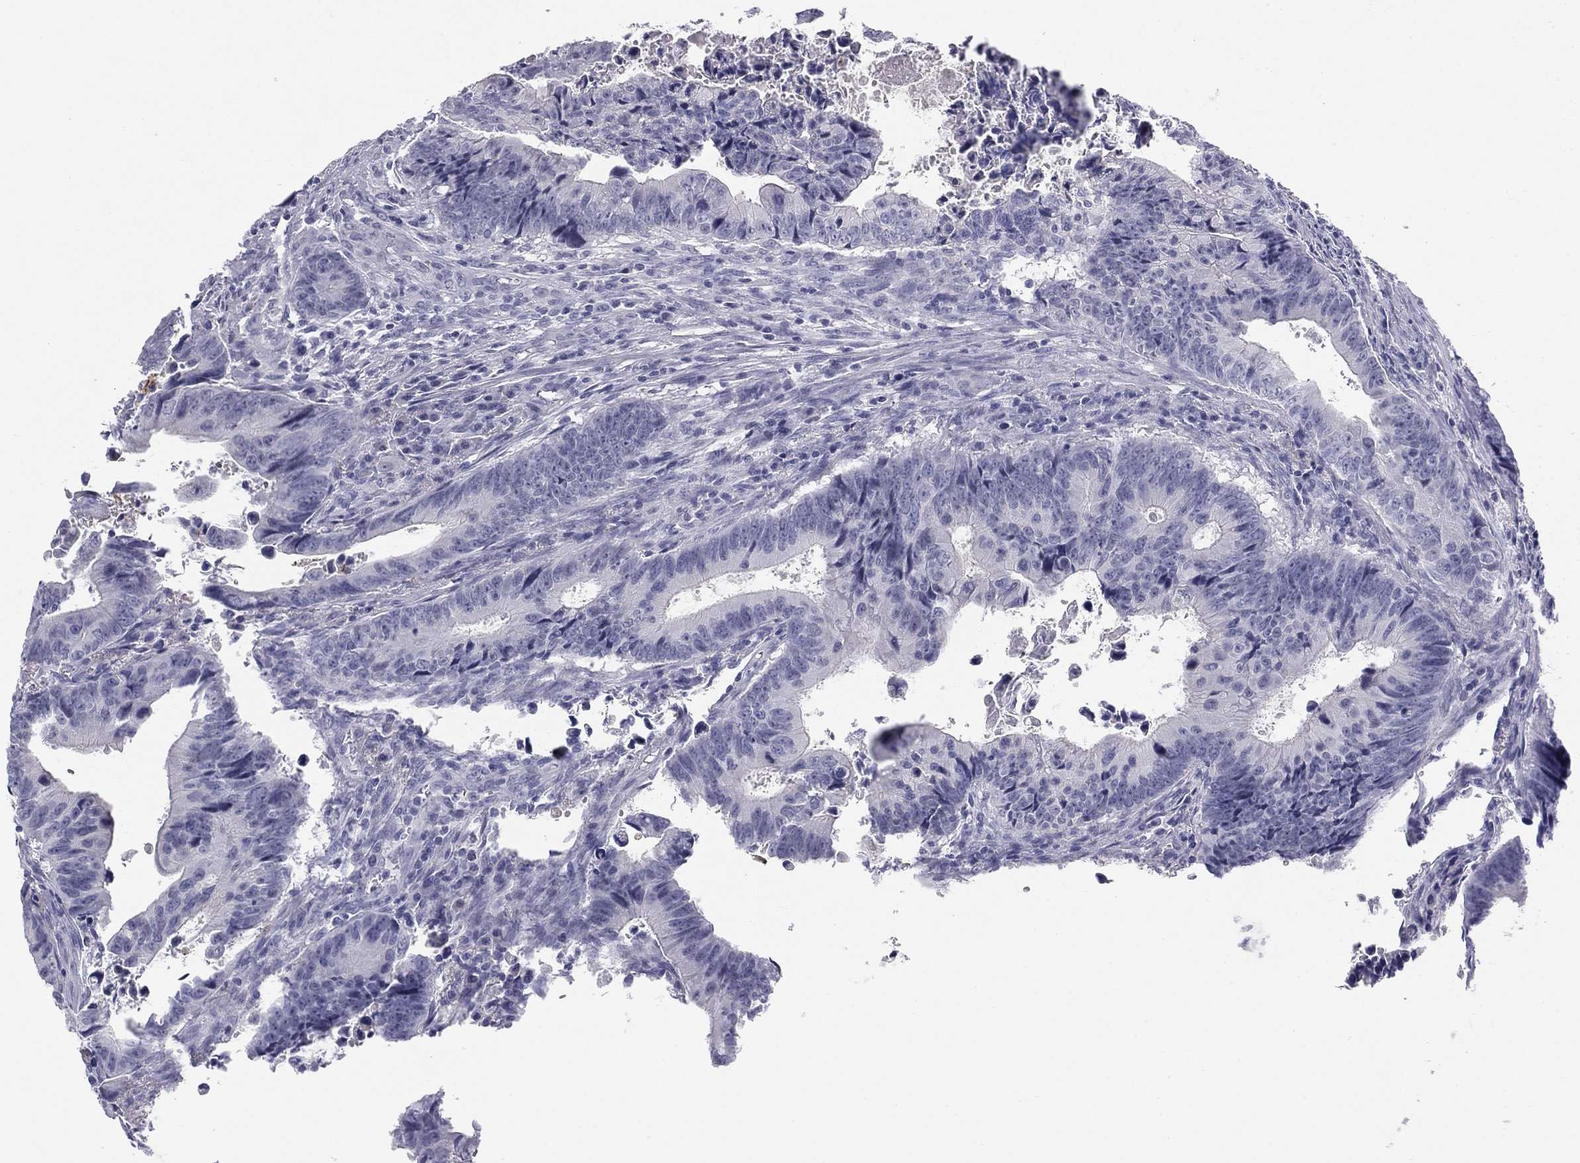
{"staining": {"intensity": "negative", "quantity": "none", "location": "none"}, "tissue": "colorectal cancer", "cell_type": "Tumor cells", "image_type": "cancer", "snomed": [{"axis": "morphology", "description": "Adenocarcinoma, NOS"}, {"axis": "topography", "description": "Colon"}], "caption": "The histopathology image reveals no significant expression in tumor cells of colorectal cancer. Brightfield microscopy of immunohistochemistry (IHC) stained with DAB (brown) and hematoxylin (blue), captured at high magnification.", "gene": "TFAP2B", "patient": {"sex": "female", "age": 87}}